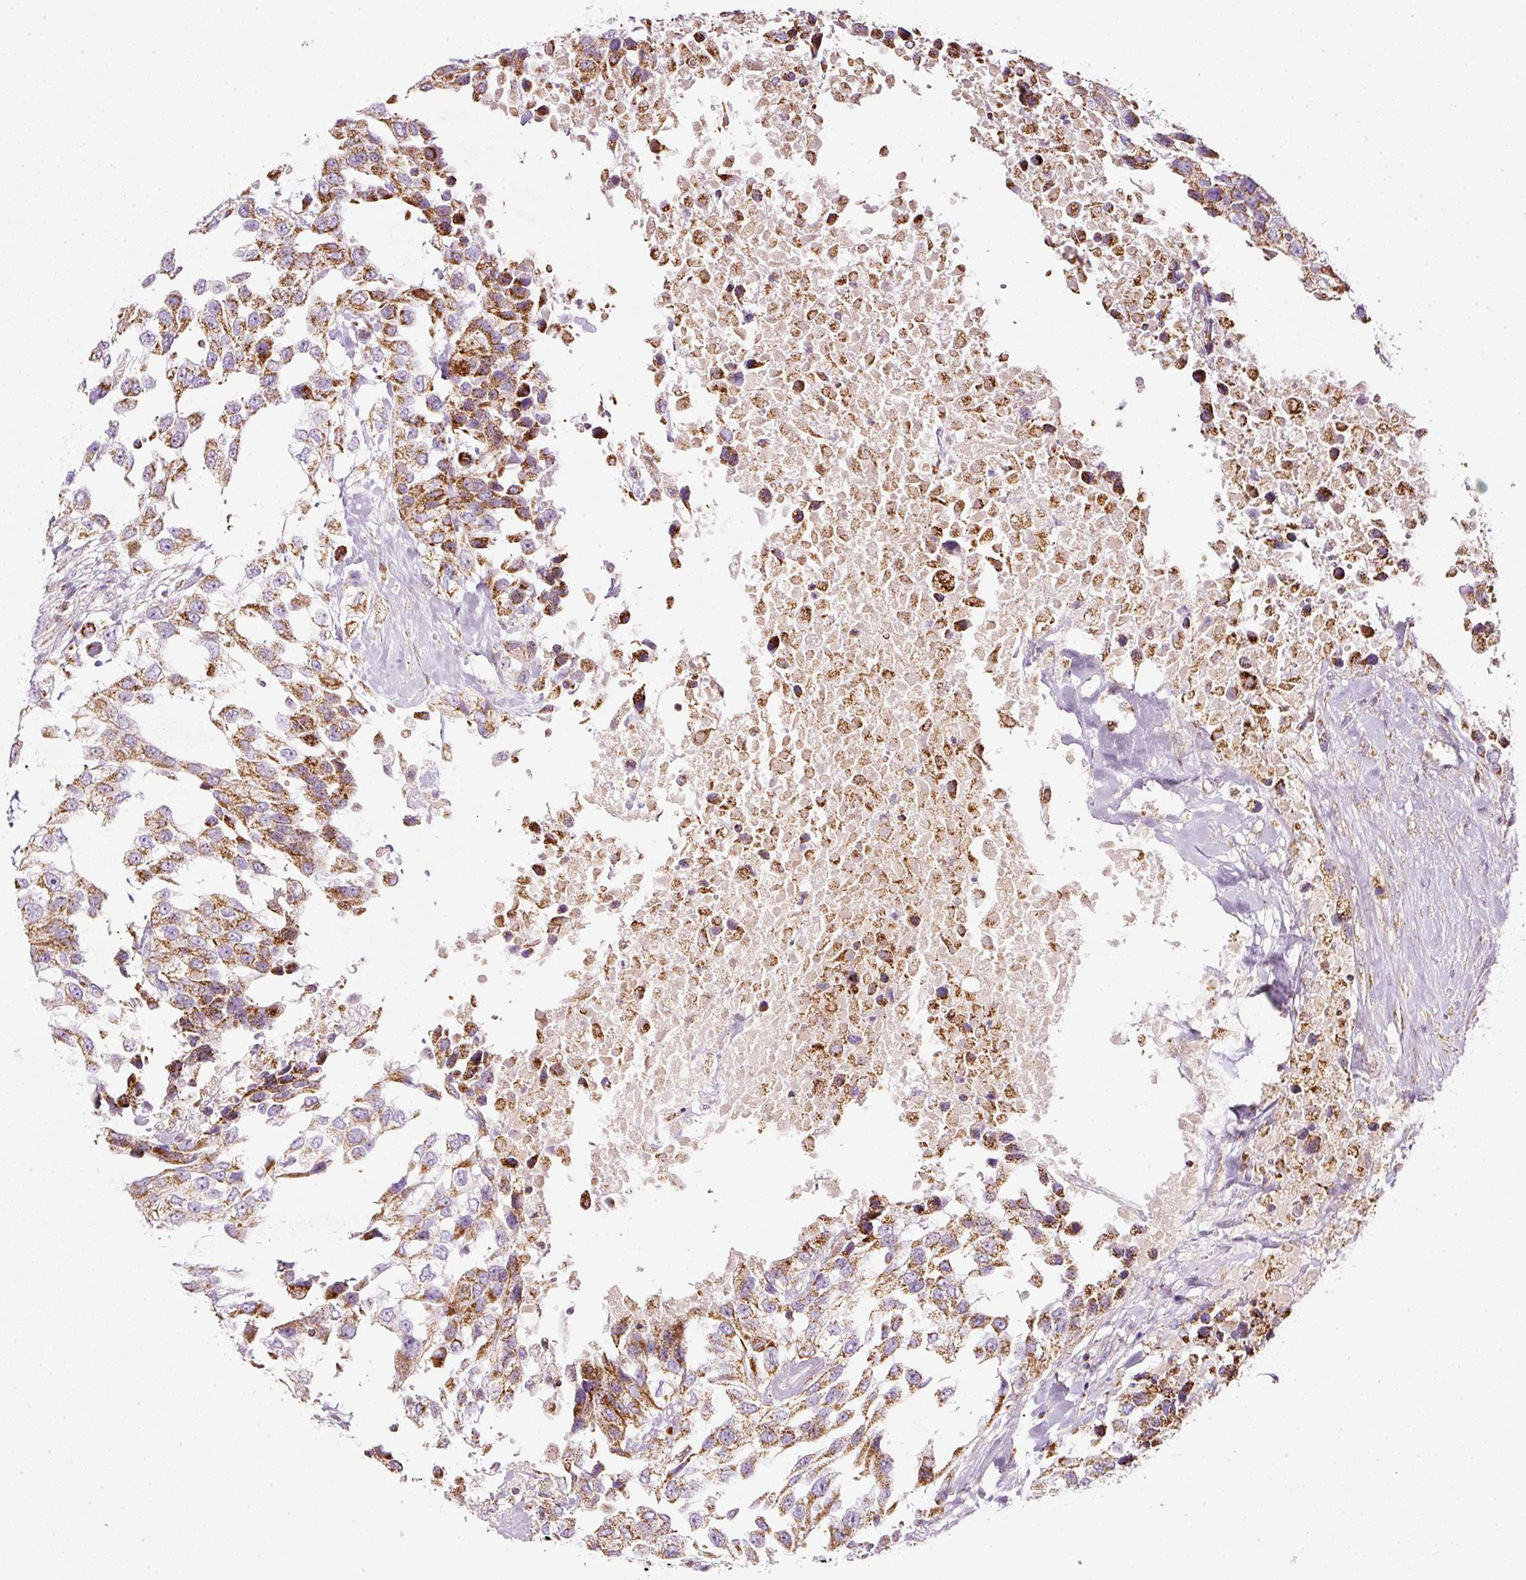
{"staining": {"intensity": "moderate", "quantity": ">75%", "location": "cytoplasmic/membranous"}, "tissue": "urothelial cancer", "cell_type": "Tumor cells", "image_type": "cancer", "snomed": [{"axis": "morphology", "description": "Urothelial carcinoma, High grade"}, {"axis": "topography", "description": "Urinary bladder"}], "caption": "Urothelial cancer stained with DAB (3,3'-diaminobenzidine) immunohistochemistry demonstrates medium levels of moderate cytoplasmic/membranous expression in about >75% of tumor cells. Using DAB (brown) and hematoxylin (blue) stains, captured at high magnification using brightfield microscopy.", "gene": "SDHA", "patient": {"sex": "female", "age": 80}}